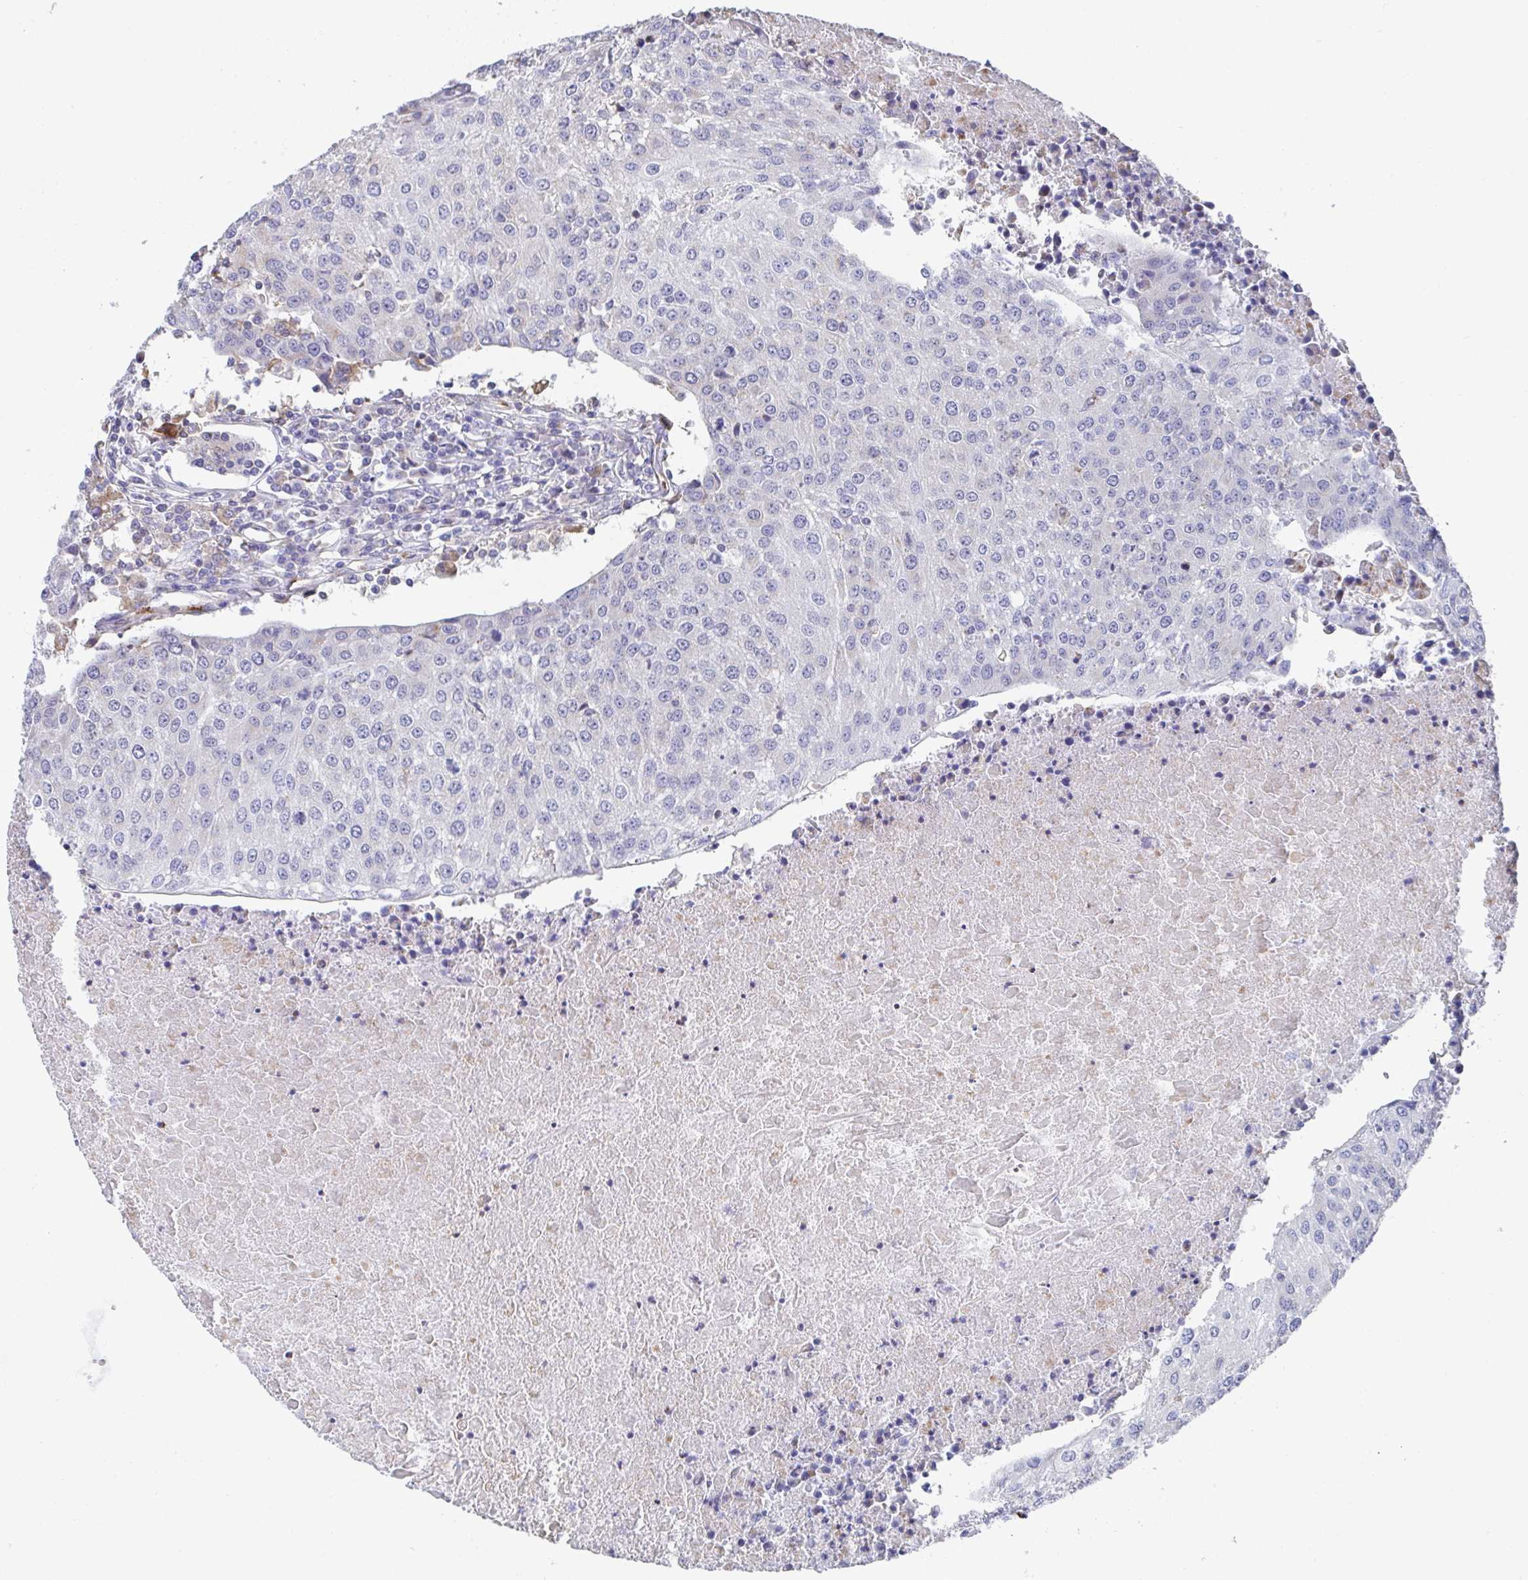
{"staining": {"intensity": "negative", "quantity": "none", "location": "none"}, "tissue": "urothelial cancer", "cell_type": "Tumor cells", "image_type": "cancer", "snomed": [{"axis": "morphology", "description": "Urothelial carcinoma, High grade"}, {"axis": "topography", "description": "Urinary bladder"}], "caption": "Tumor cells are negative for brown protein staining in urothelial carcinoma (high-grade).", "gene": "TAS2R39", "patient": {"sex": "female", "age": 85}}